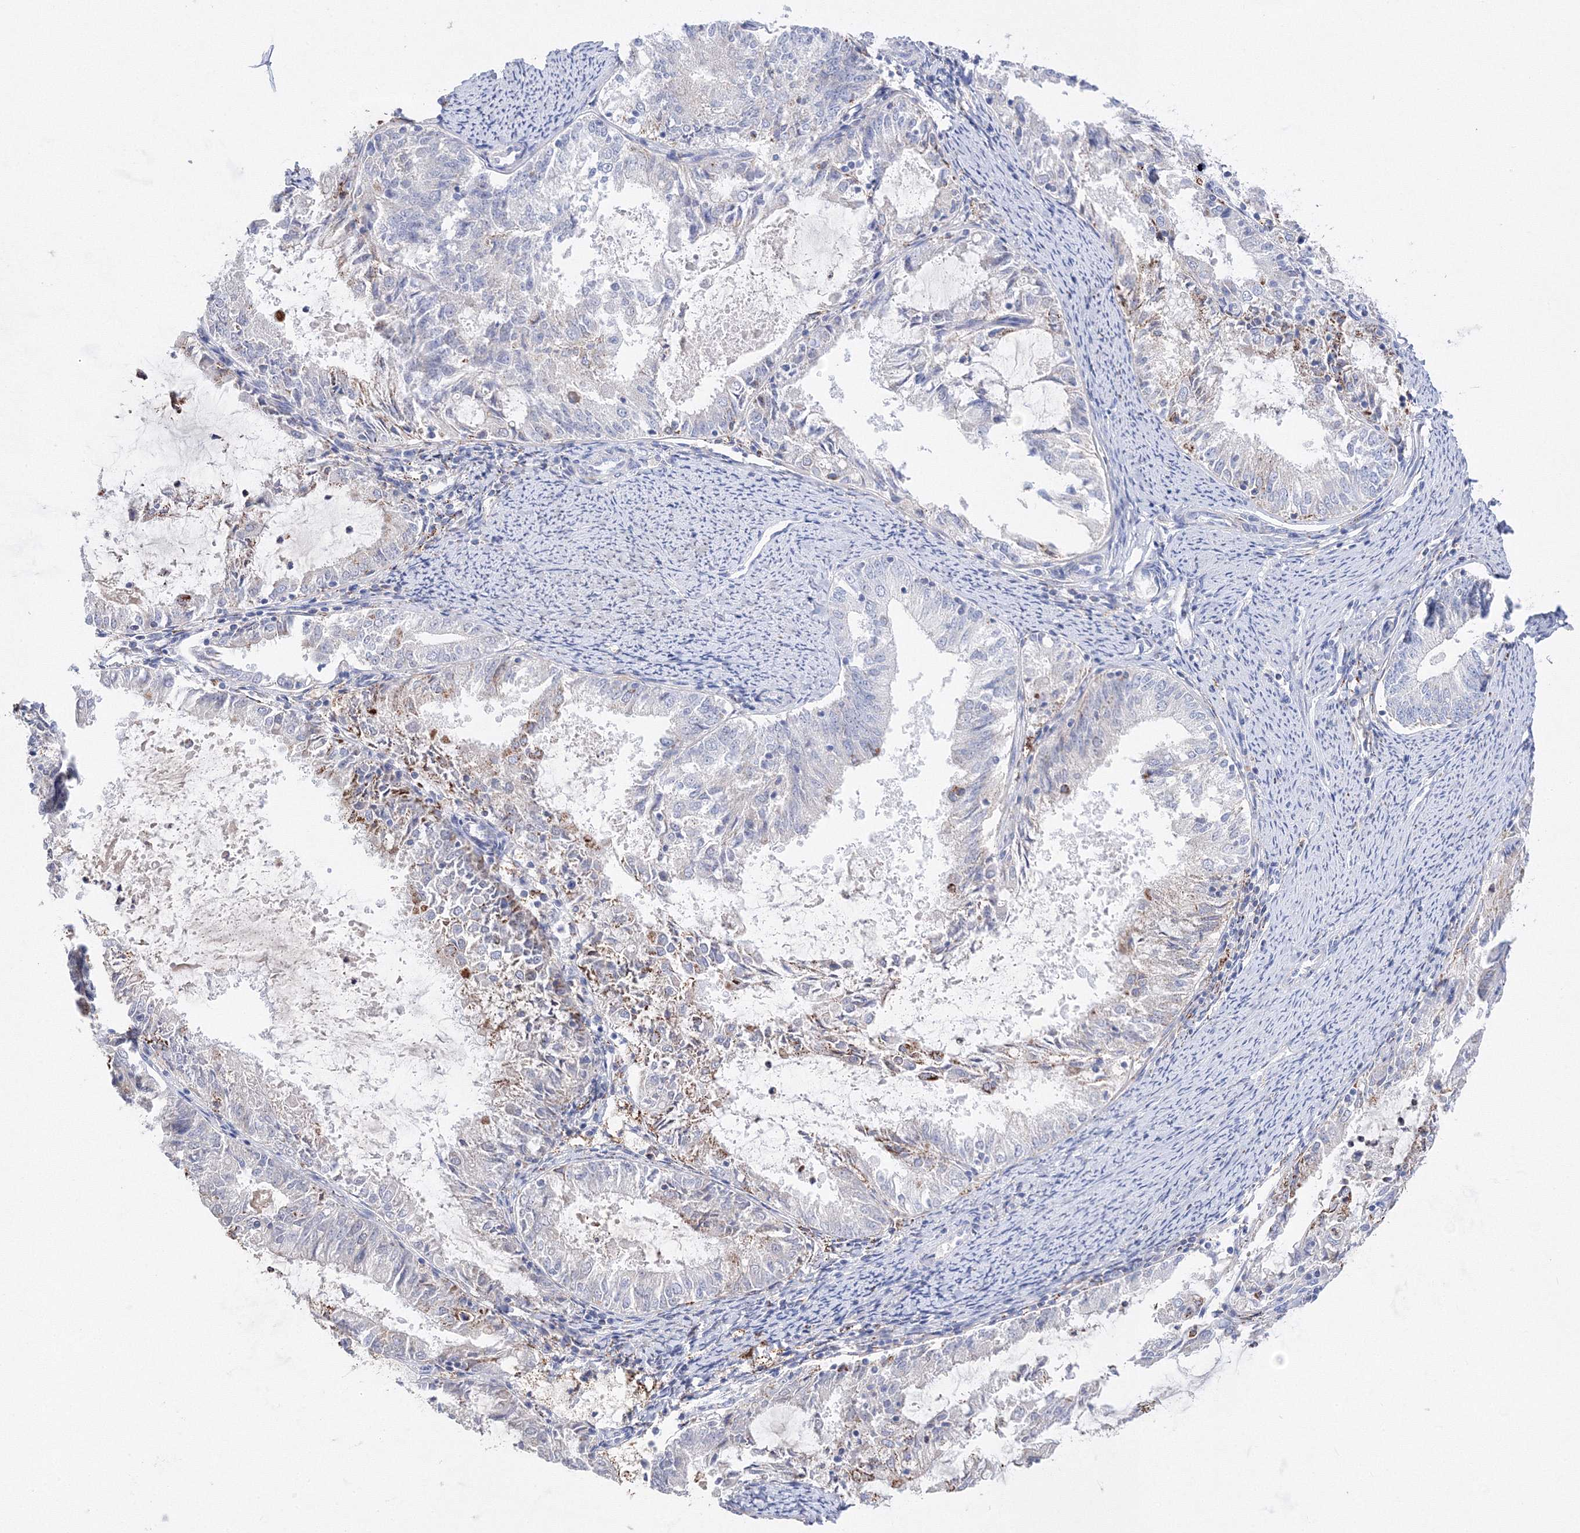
{"staining": {"intensity": "moderate", "quantity": "<25%", "location": "cytoplasmic/membranous"}, "tissue": "endometrial cancer", "cell_type": "Tumor cells", "image_type": "cancer", "snomed": [{"axis": "morphology", "description": "Adenocarcinoma, NOS"}, {"axis": "topography", "description": "Endometrium"}], "caption": "Tumor cells exhibit low levels of moderate cytoplasmic/membranous staining in approximately <25% of cells in human endometrial cancer. Using DAB (3,3'-diaminobenzidine) (brown) and hematoxylin (blue) stains, captured at high magnification using brightfield microscopy.", "gene": "MERTK", "patient": {"sex": "female", "age": 57}}